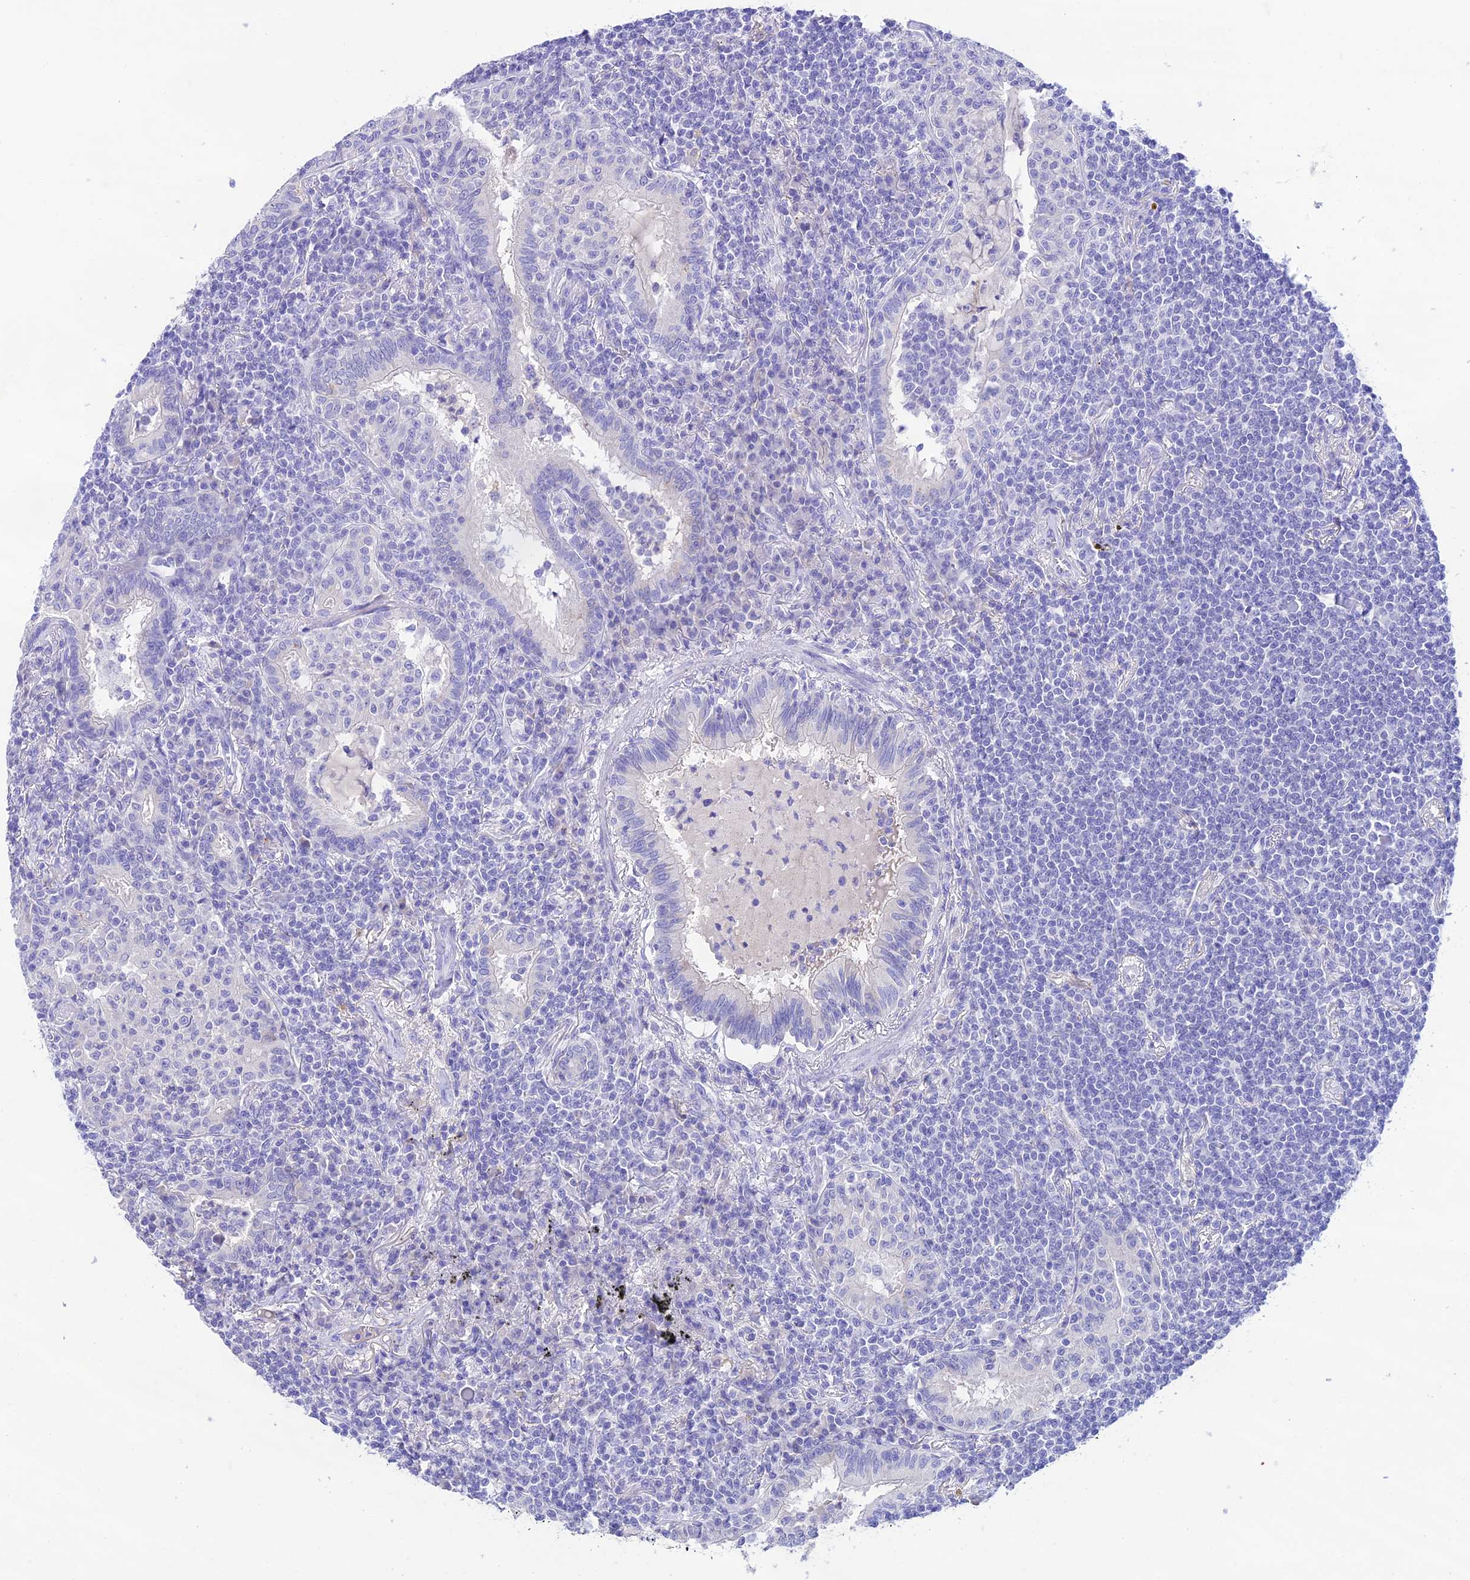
{"staining": {"intensity": "negative", "quantity": "none", "location": "none"}, "tissue": "lymphoma", "cell_type": "Tumor cells", "image_type": "cancer", "snomed": [{"axis": "morphology", "description": "Malignant lymphoma, non-Hodgkin's type, Low grade"}, {"axis": "topography", "description": "Lung"}], "caption": "Histopathology image shows no protein staining in tumor cells of malignant lymphoma, non-Hodgkin's type (low-grade) tissue.", "gene": "NLRP6", "patient": {"sex": "female", "age": 71}}